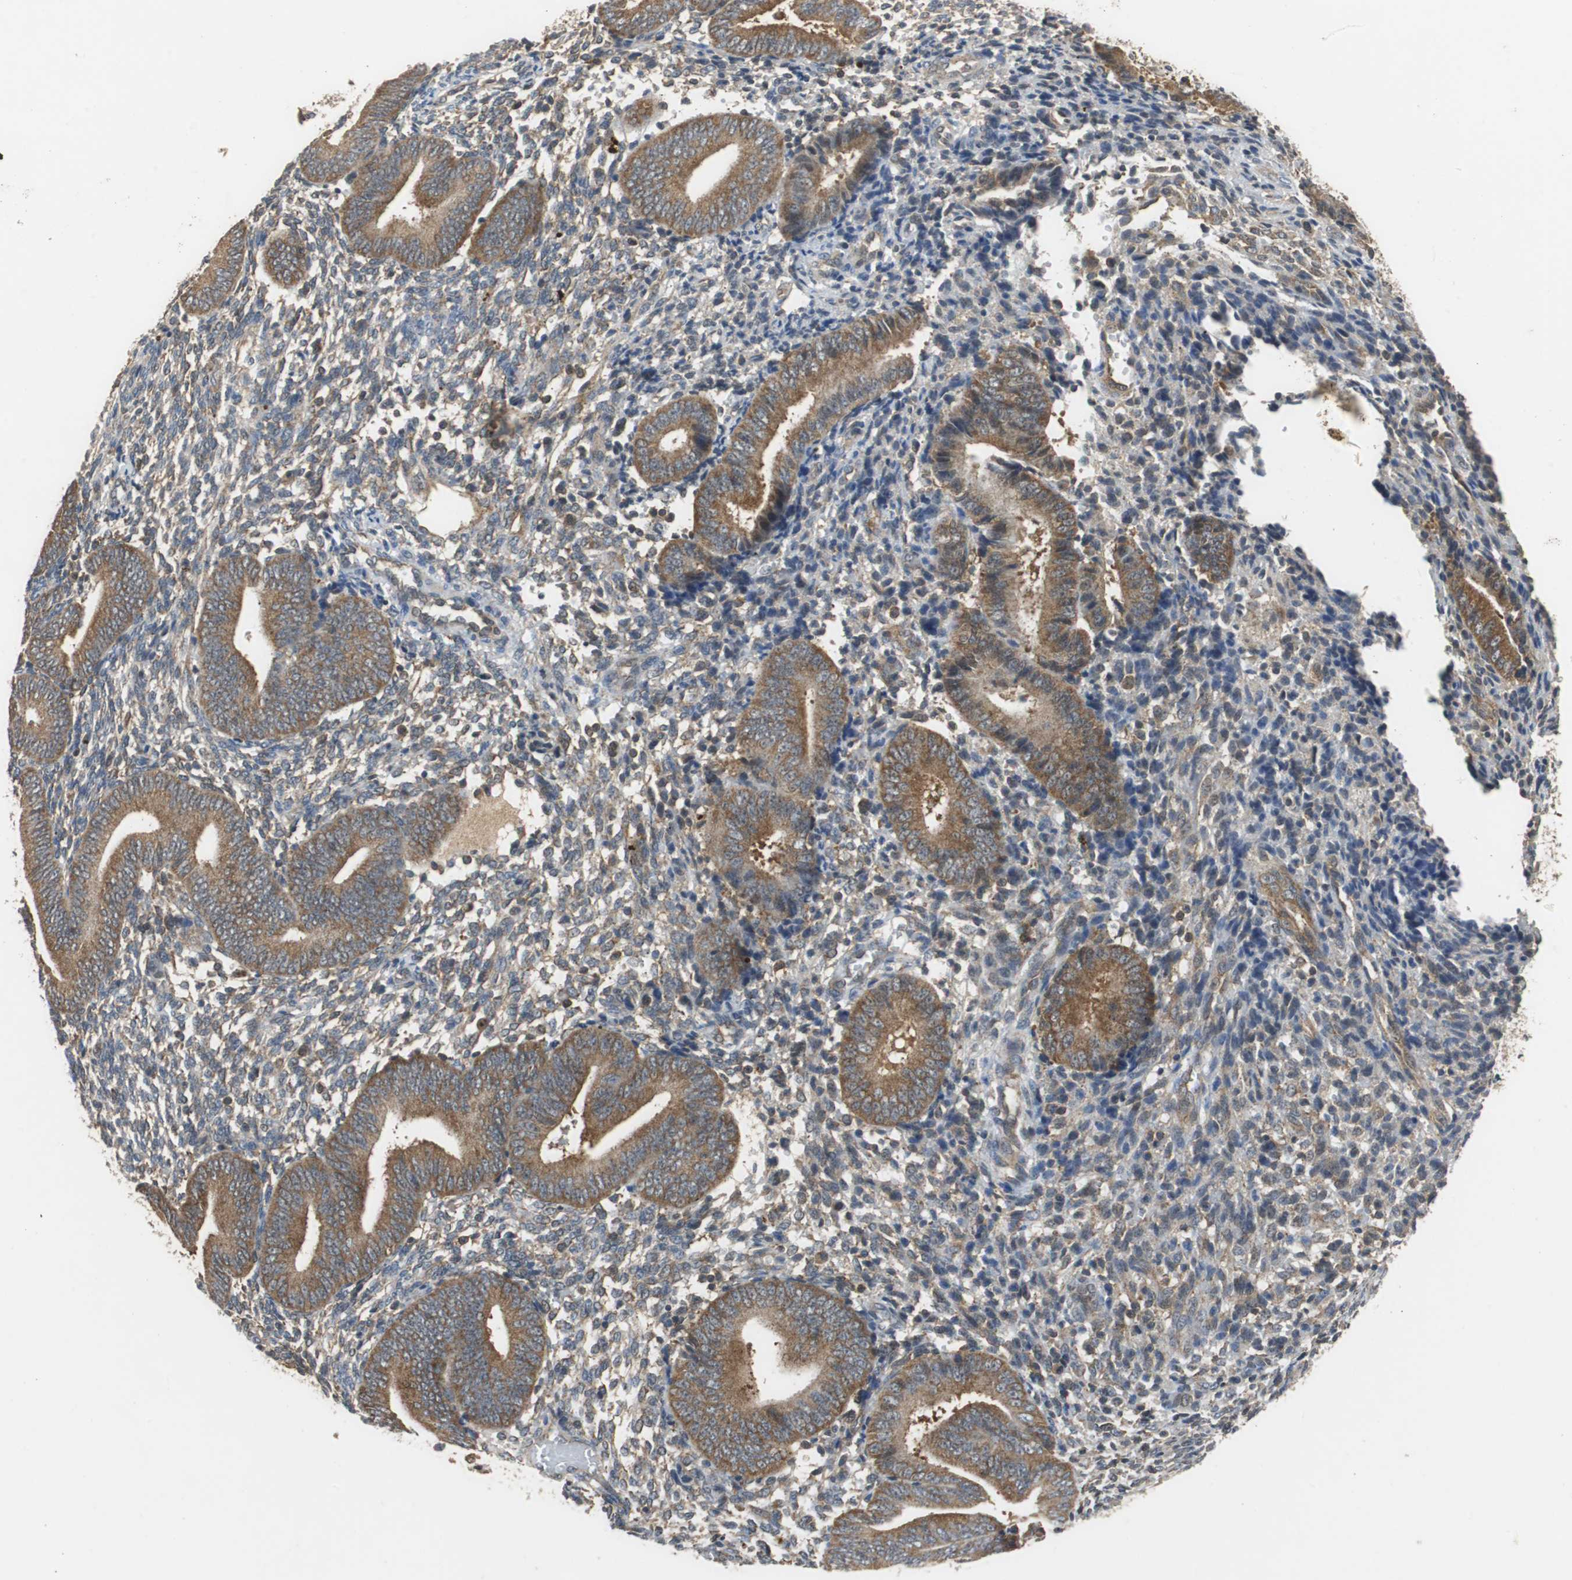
{"staining": {"intensity": "moderate", "quantity": "25%-75%", "location": "cytoplasmic/membranous"}, "tissue": "endometrium", "cell_type": "Cells in endometrial stroma", "image_type": "normal", "snomed": [{"axis": "morphology", "description": "Normal tissue, NOS"}, {"axis": "topography", "description": "Uterus"}, {"axis": "topography", "description": "Endometrium"}], "caption": "The photomicrograph exhibits immunohistochemical staining of normal endometrium. There is moderate cytoplasmic/membranous staining is present in about 25%-75% of cells in endometrial stroma. (IHC, brightfield microscopy, high magnification).", "gene": "VBP1", "patient": {"sex": "female", "age": 33}}